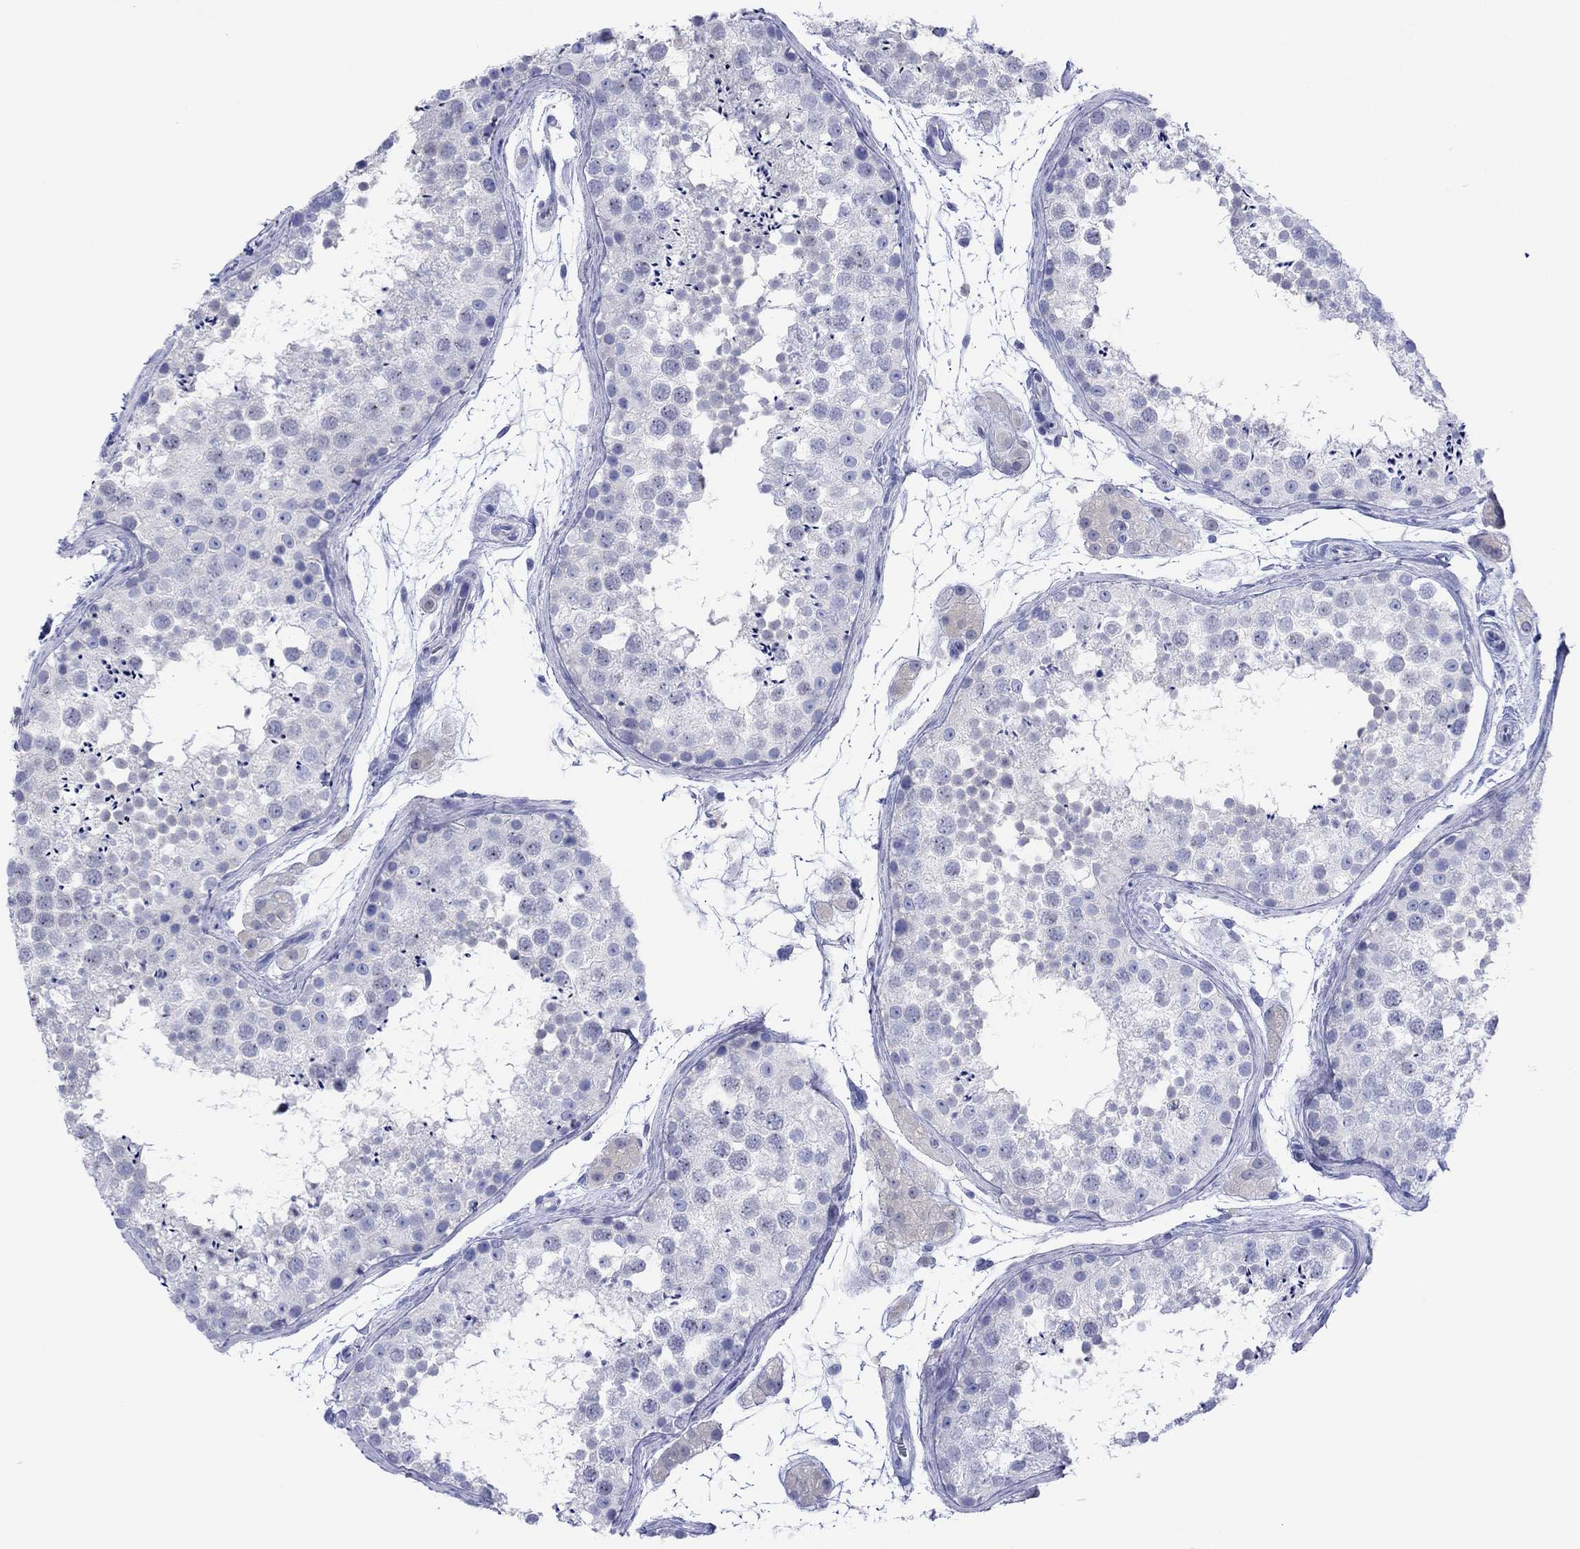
{"staining": {"intensity": "negative", "quantity": "none", "location": "none"}, "tissue": "testis", "cell_type": "Cells in seminiferous ducts", "image_type": "normal", "snomed": [{"axis": "morphology", "description": "Normal tissue, NOS"}, {"axis": "topography", "description": "Testis"}], "caption": "Immunohistochemistry of normal human testis reveals no positivity in cells in seminiferous ducts.", "gene": "MLANA", "patient": {"sex": "male", "age": 41}}